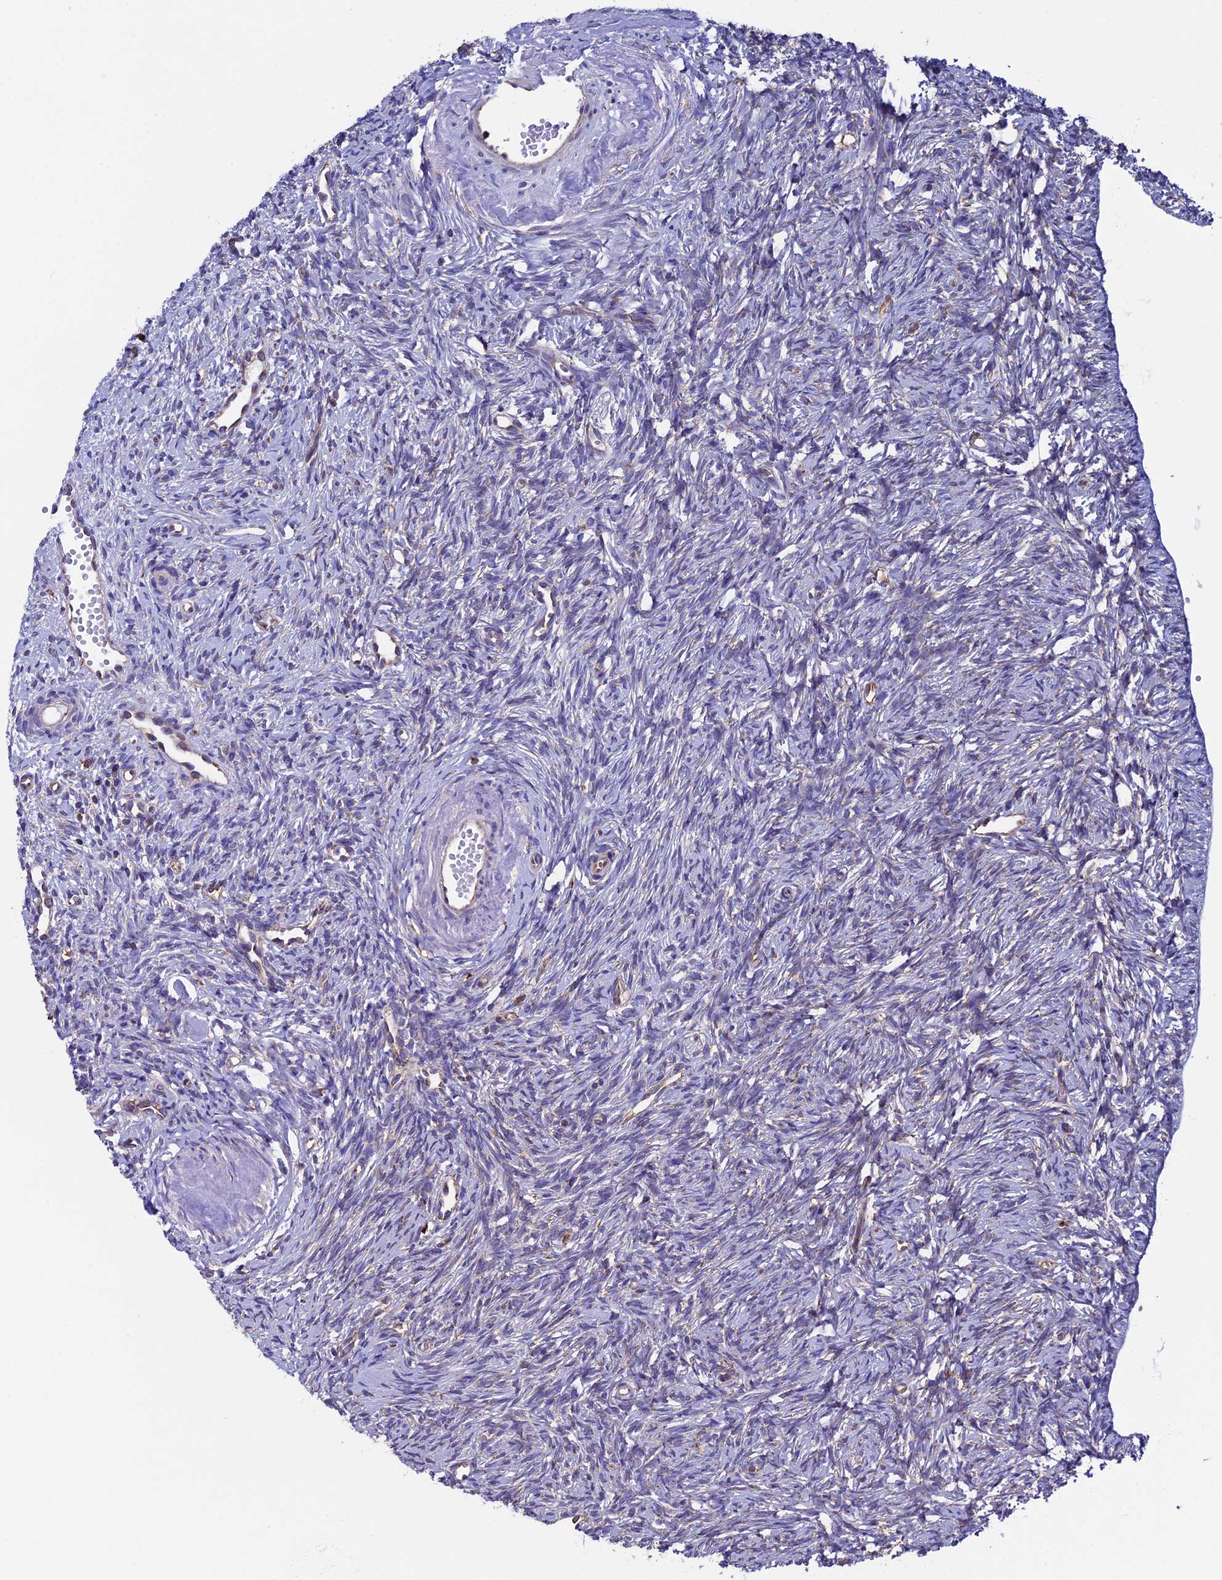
{"staining": {"intensity": "strong", "quantity": ">75%", "location": "cytoplasmic/membranous"}, "tissue": "ovary", "cell_type": "Follicle cells", "image_type": "normal", "snomed": [{"axis": "morphology", "description": "Normal tissue, NOS"}, {"axis": "topography", "description": "Ovary"}], "caption": "The histopathology image exhibits staining of benign ovary, revealing strong cytoplasmic/membranous protein staining (brown color) within follicle cells. Nuclei are stained in blue.", "gene": "SLC9A5", "patient": {"sex": "female", "age": 51}}